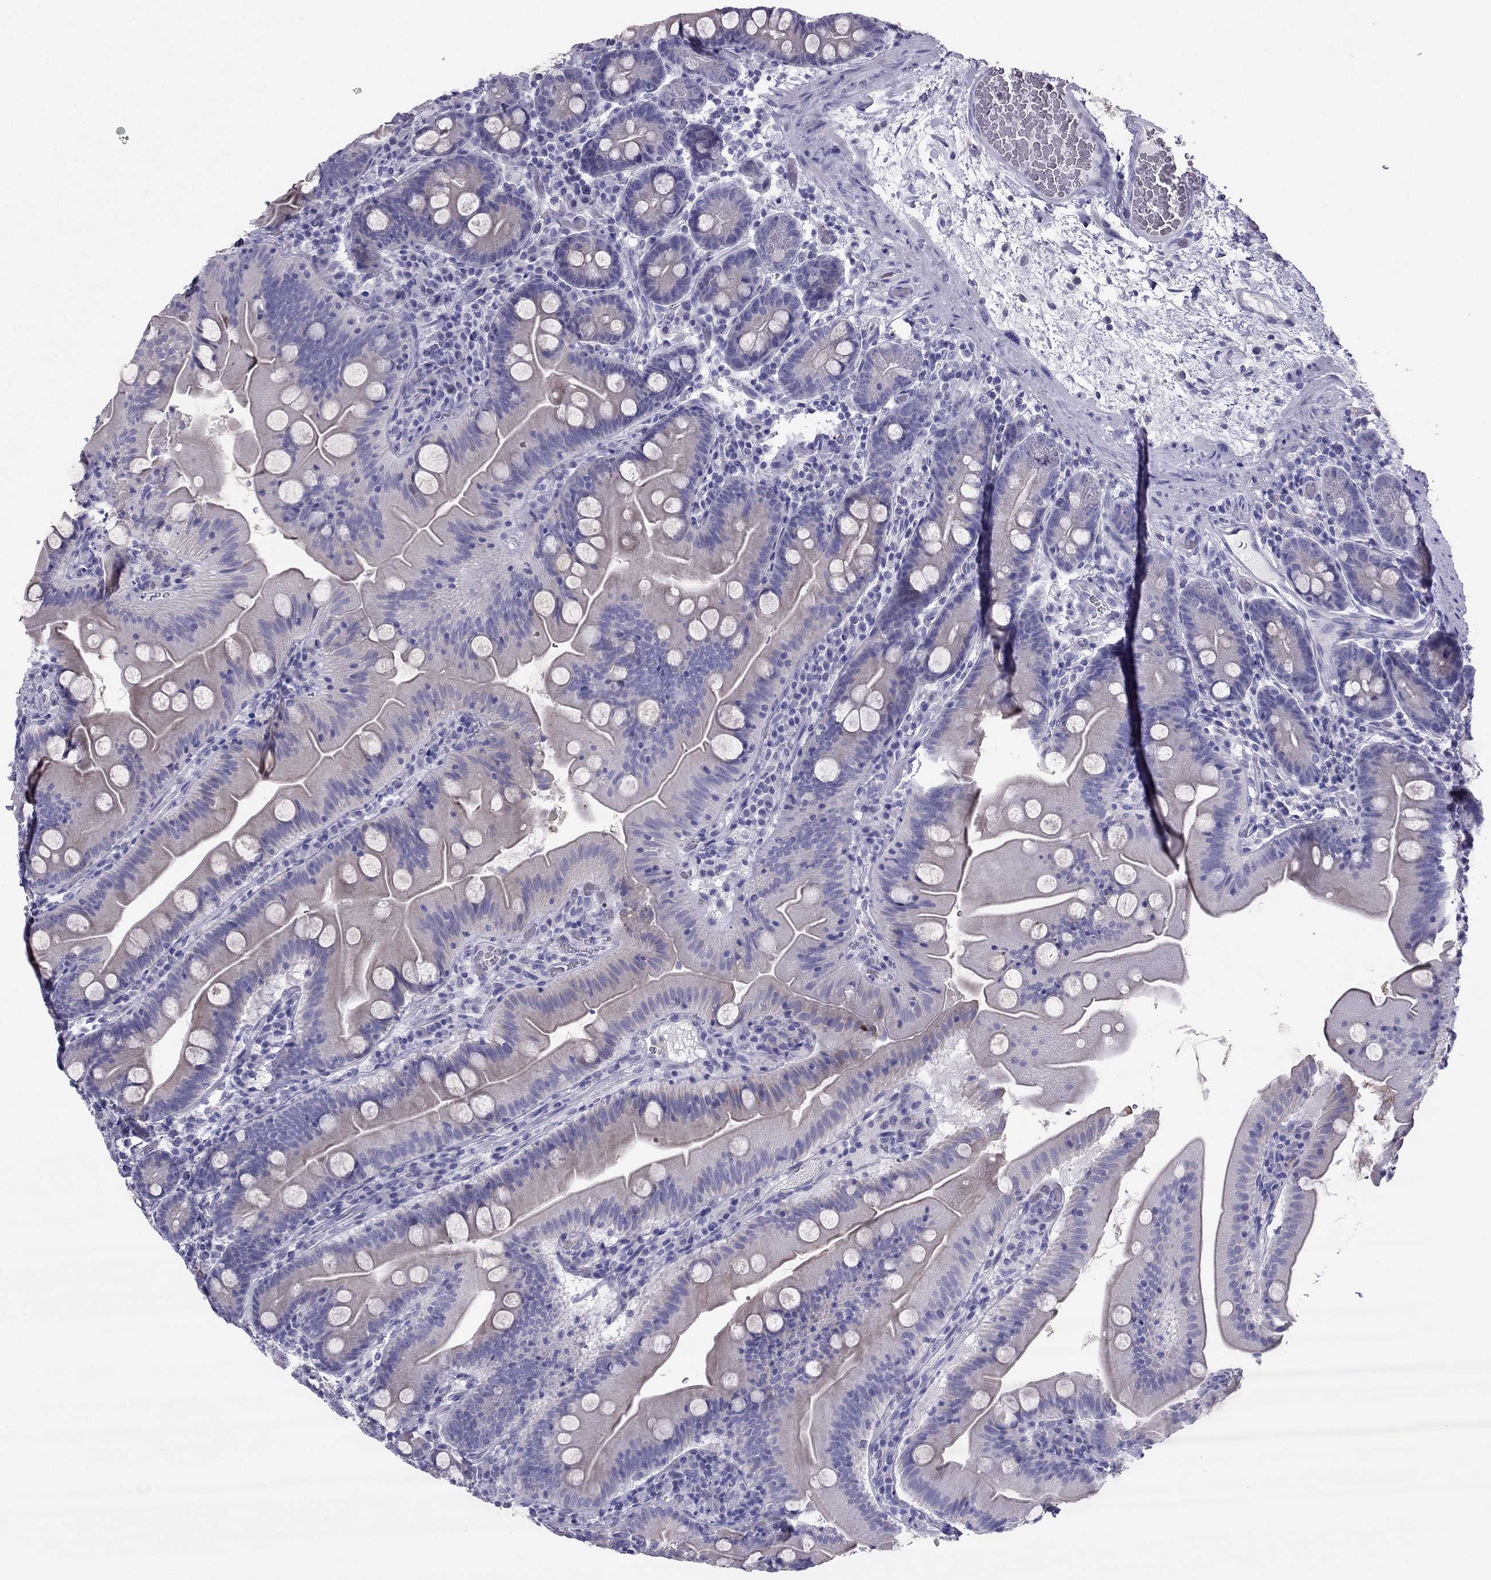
{"staining": {"intensity": "negative", "quantity": "none", "location": "none"}, "tissue": "small intestine", "cell_type": "Glandular cells", "image_type": "normal", "snomed": [{"axis": "morphology", "description": "Normal tissue, NOS"}, {"axis": "topography", "description": "Small intestine"}], "caption": "The immunohistochemistry (IHC) histopathology image has no significant positivity in glandular cells of small intestine.", "gene": "MAEL", "patient": {"sex": "male", "age": 37}}